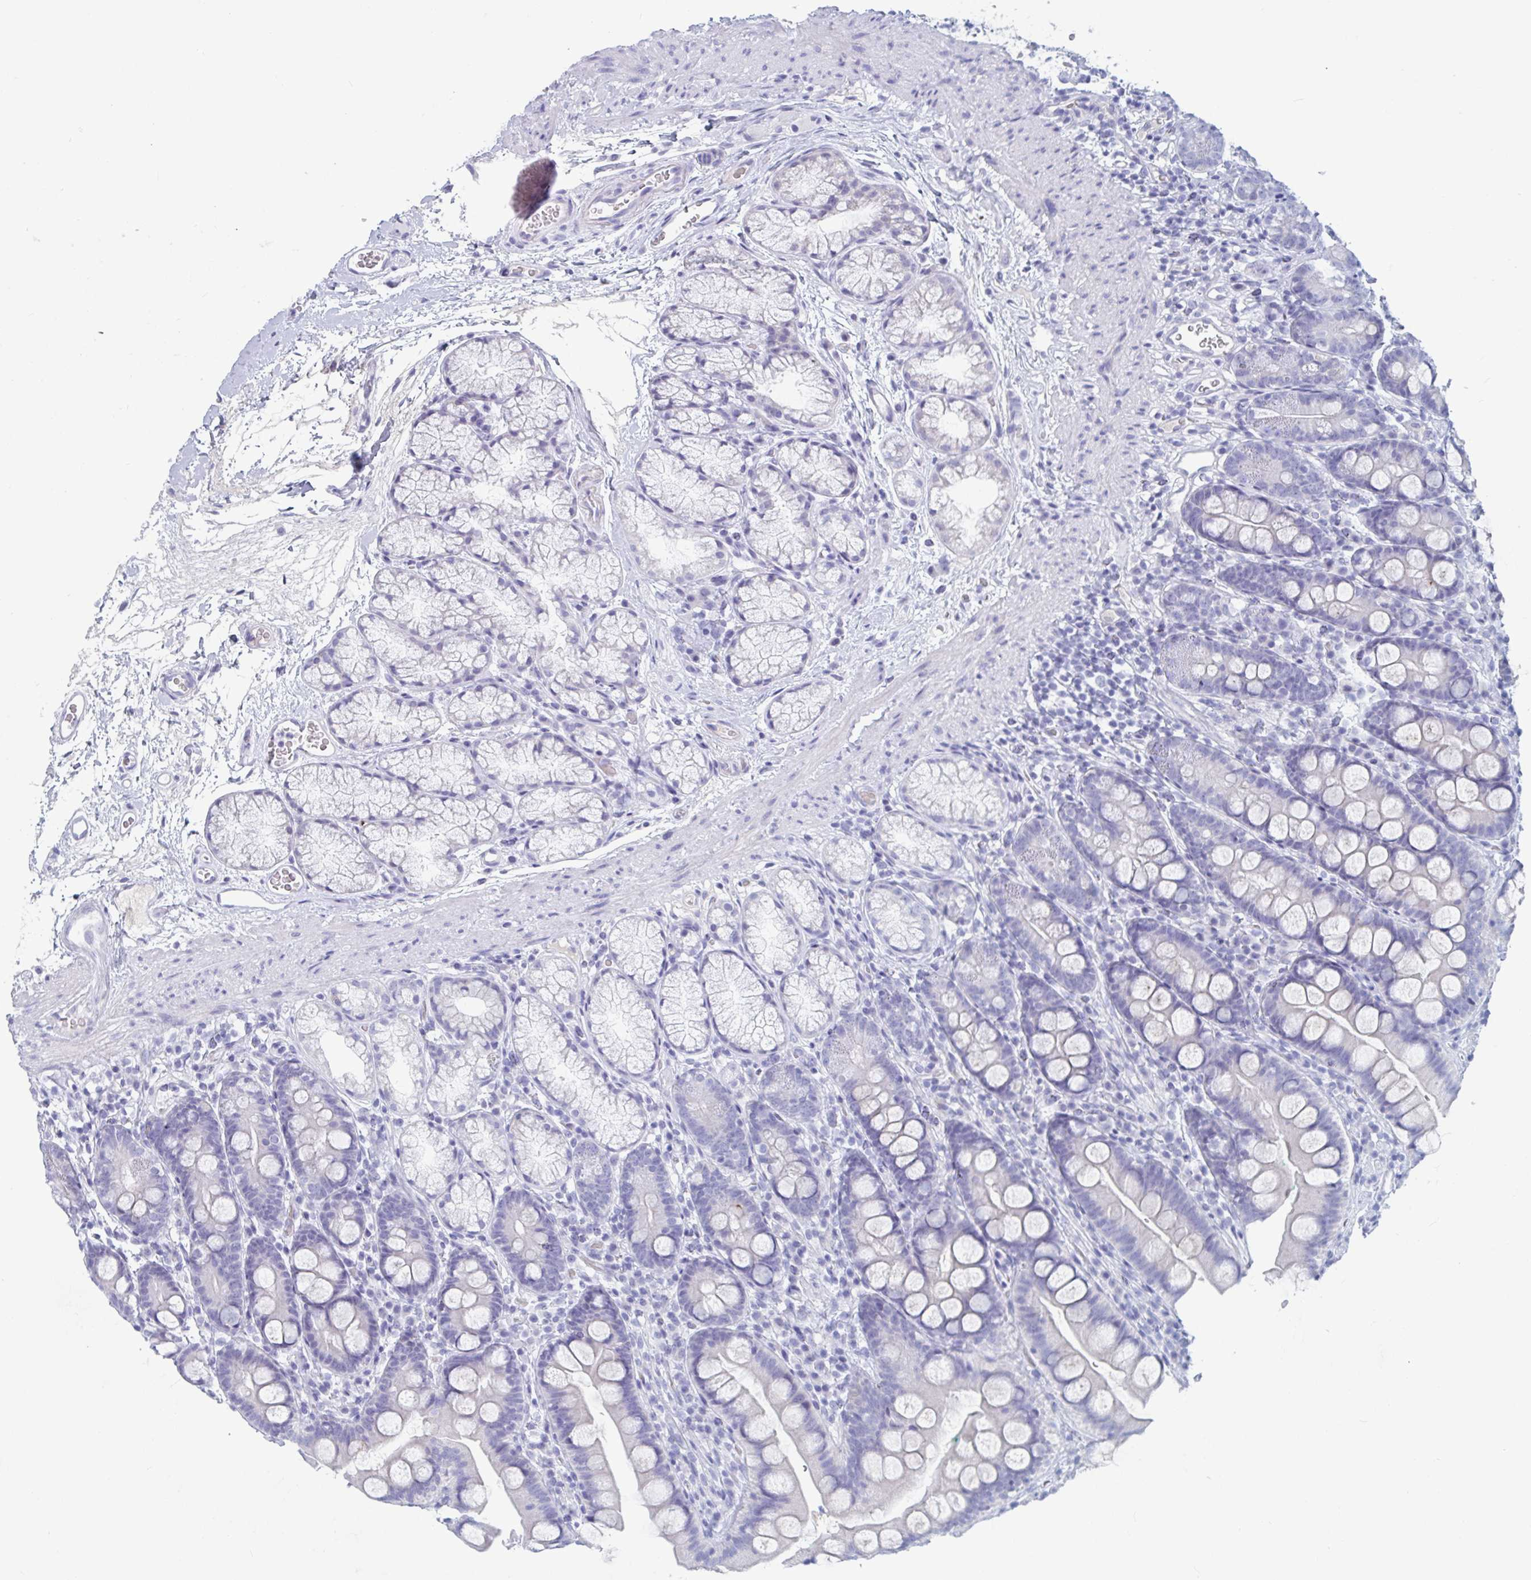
{"staining": {"intensity": "negative", "quantity": "none", "location": "none"}, "tissue": "duodenum", "cell_type": "Glandular cells", "image_type": "normal", "snomed": [{"axis": "morphology", "description": "Normal tissue, NOS"}, {"axis": "topography", "description": "Duodenum"}], "caption": "Duodenum stained for a protein using immunohistochemistry (IHC) demonstrates no staining glandular cells.", "gene": "DPEP3", "patient": {"sex": "female", "age": 67}}